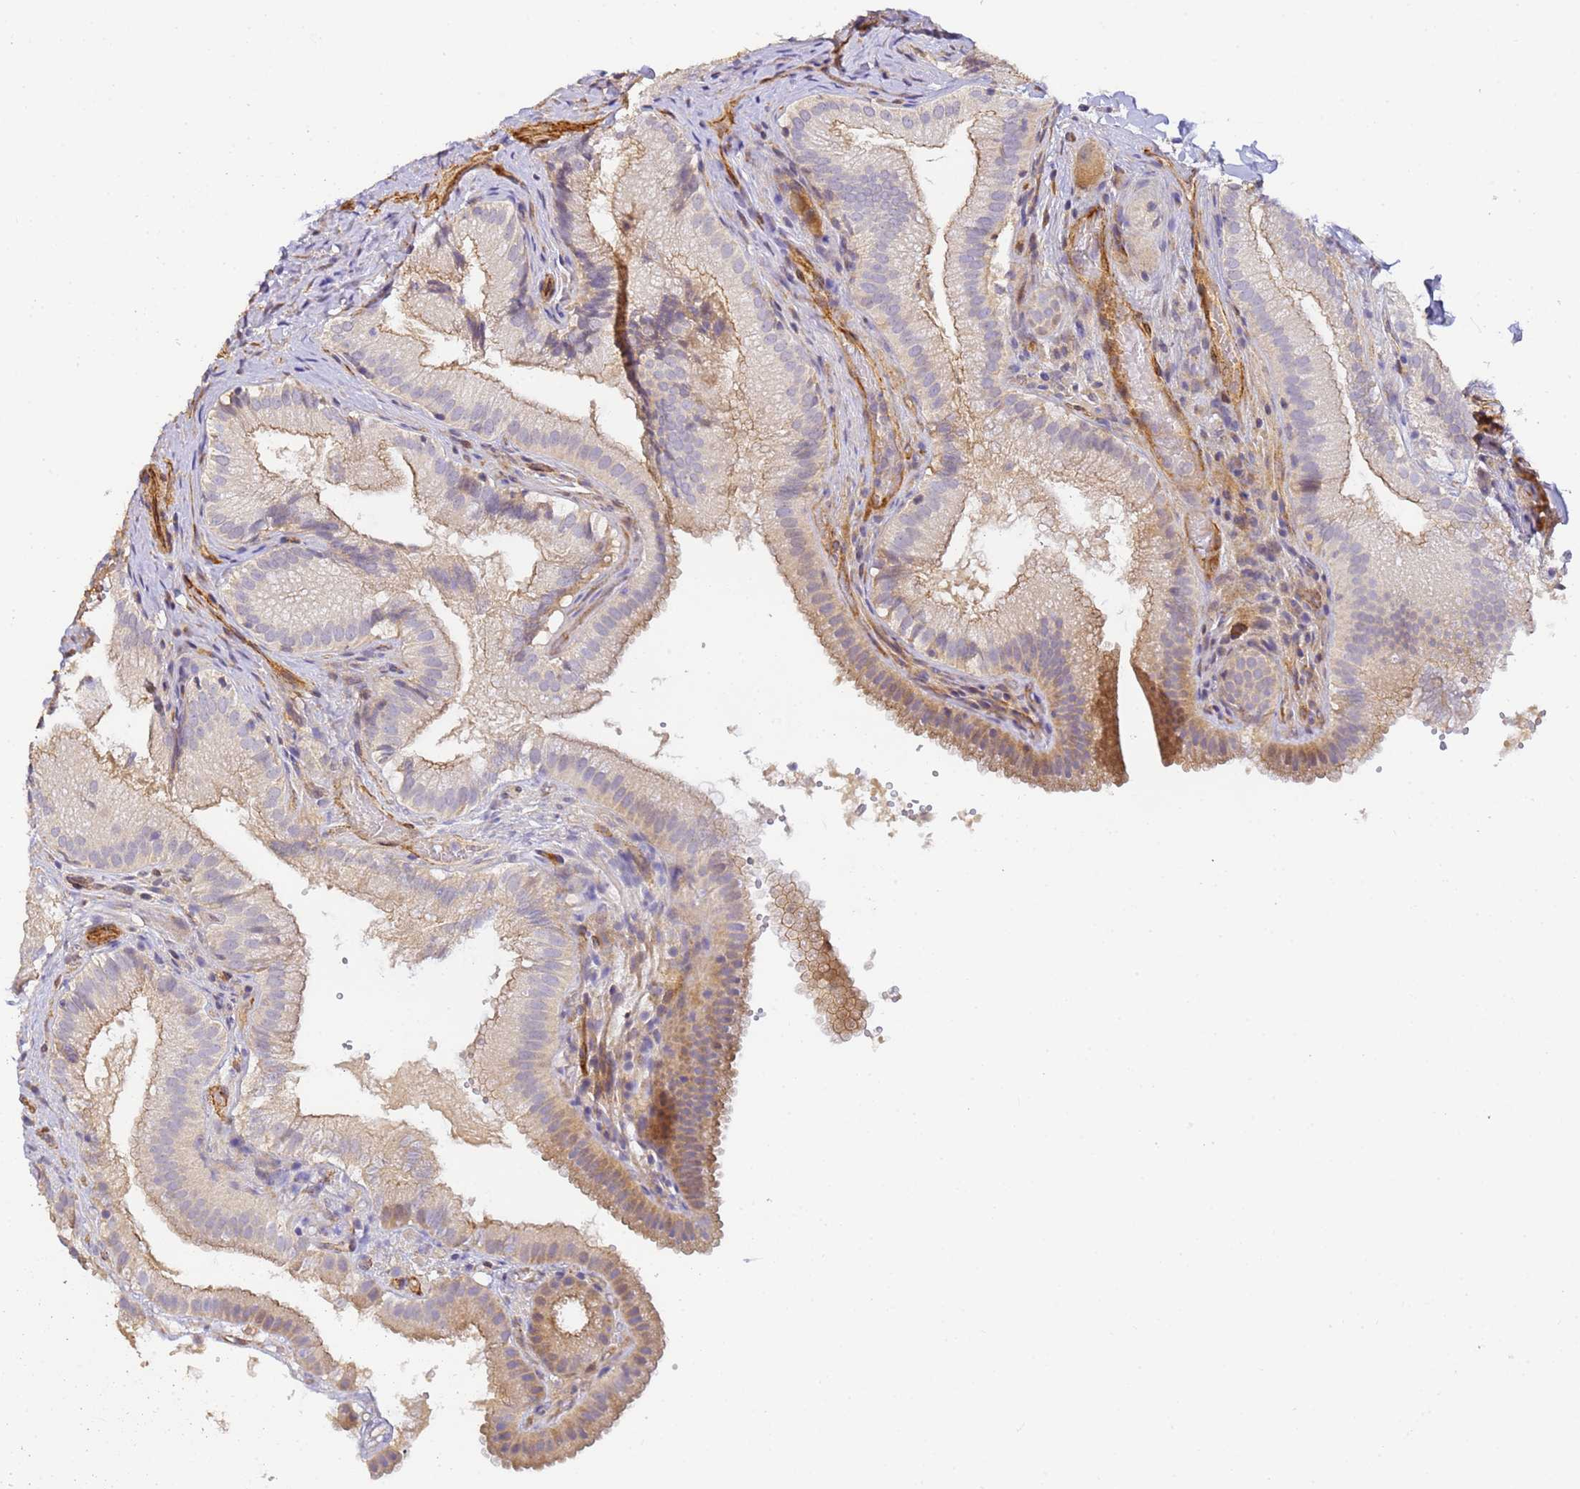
{"staining": {"intensity": "moderate", "quantity": "<25%", "location": "cytoplasmic/membranous"}, "tissue": "gallbladder", "cell_type": "Glandular cells", "image_type": "normal", "snomed": [{"axis": "morphology", "description": "Normal tissue, NOS"}, {"axis": "topography", "description": "Gallbladder"}], "caption": "IHC (DAB) staining of unremarkable human gallbladder shows moderate cytoplasmic/membranous protein positivity in about <25% of glandular cells.", "gene": "CFHR1", "patient": {"sex": "female", "age": 30}}